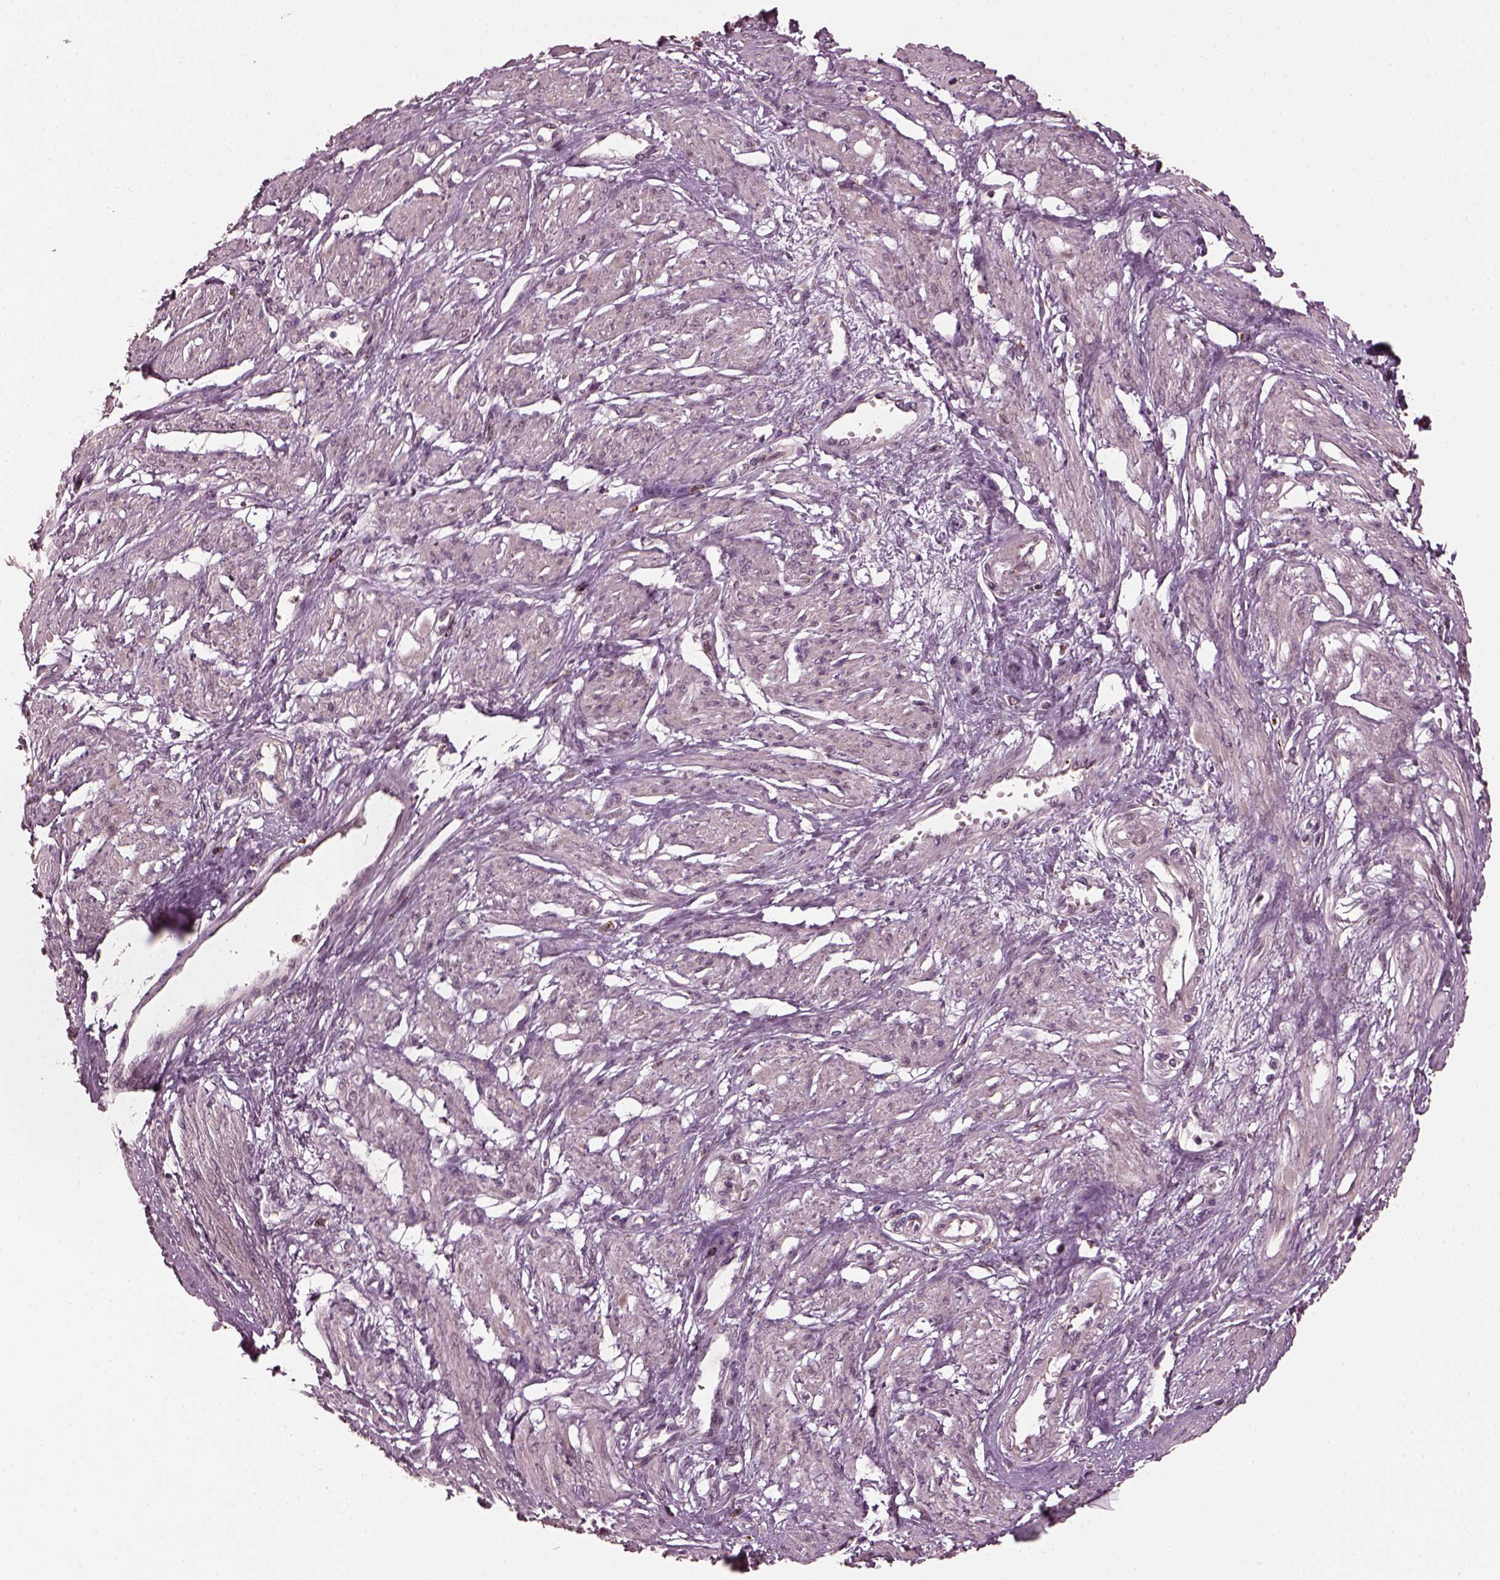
{"staining": {"intensity": "negative", "quantity": "none", "location": "none"}, "tissue": "smooth muscle", "cell_type": "Smooth muscle cells", "image_type": "normal", "snomed": [{"axis": "morphology", "description": "Normal tissue, NOS"}, {"axis": "topography", "description": "Smooth muscle"}, {"axis": "topography", "description": "Uterus"}], "caption": "Smooth muscle cells are negative for protein expression in benign human smooth muscle. (DAB (3,3'-diaminobenzidine) immunohistochemistry visualized using brightfield microscopy, high magnification).", "gene": "RUFY3", "patient": {"sex": "female", "age": 39}}